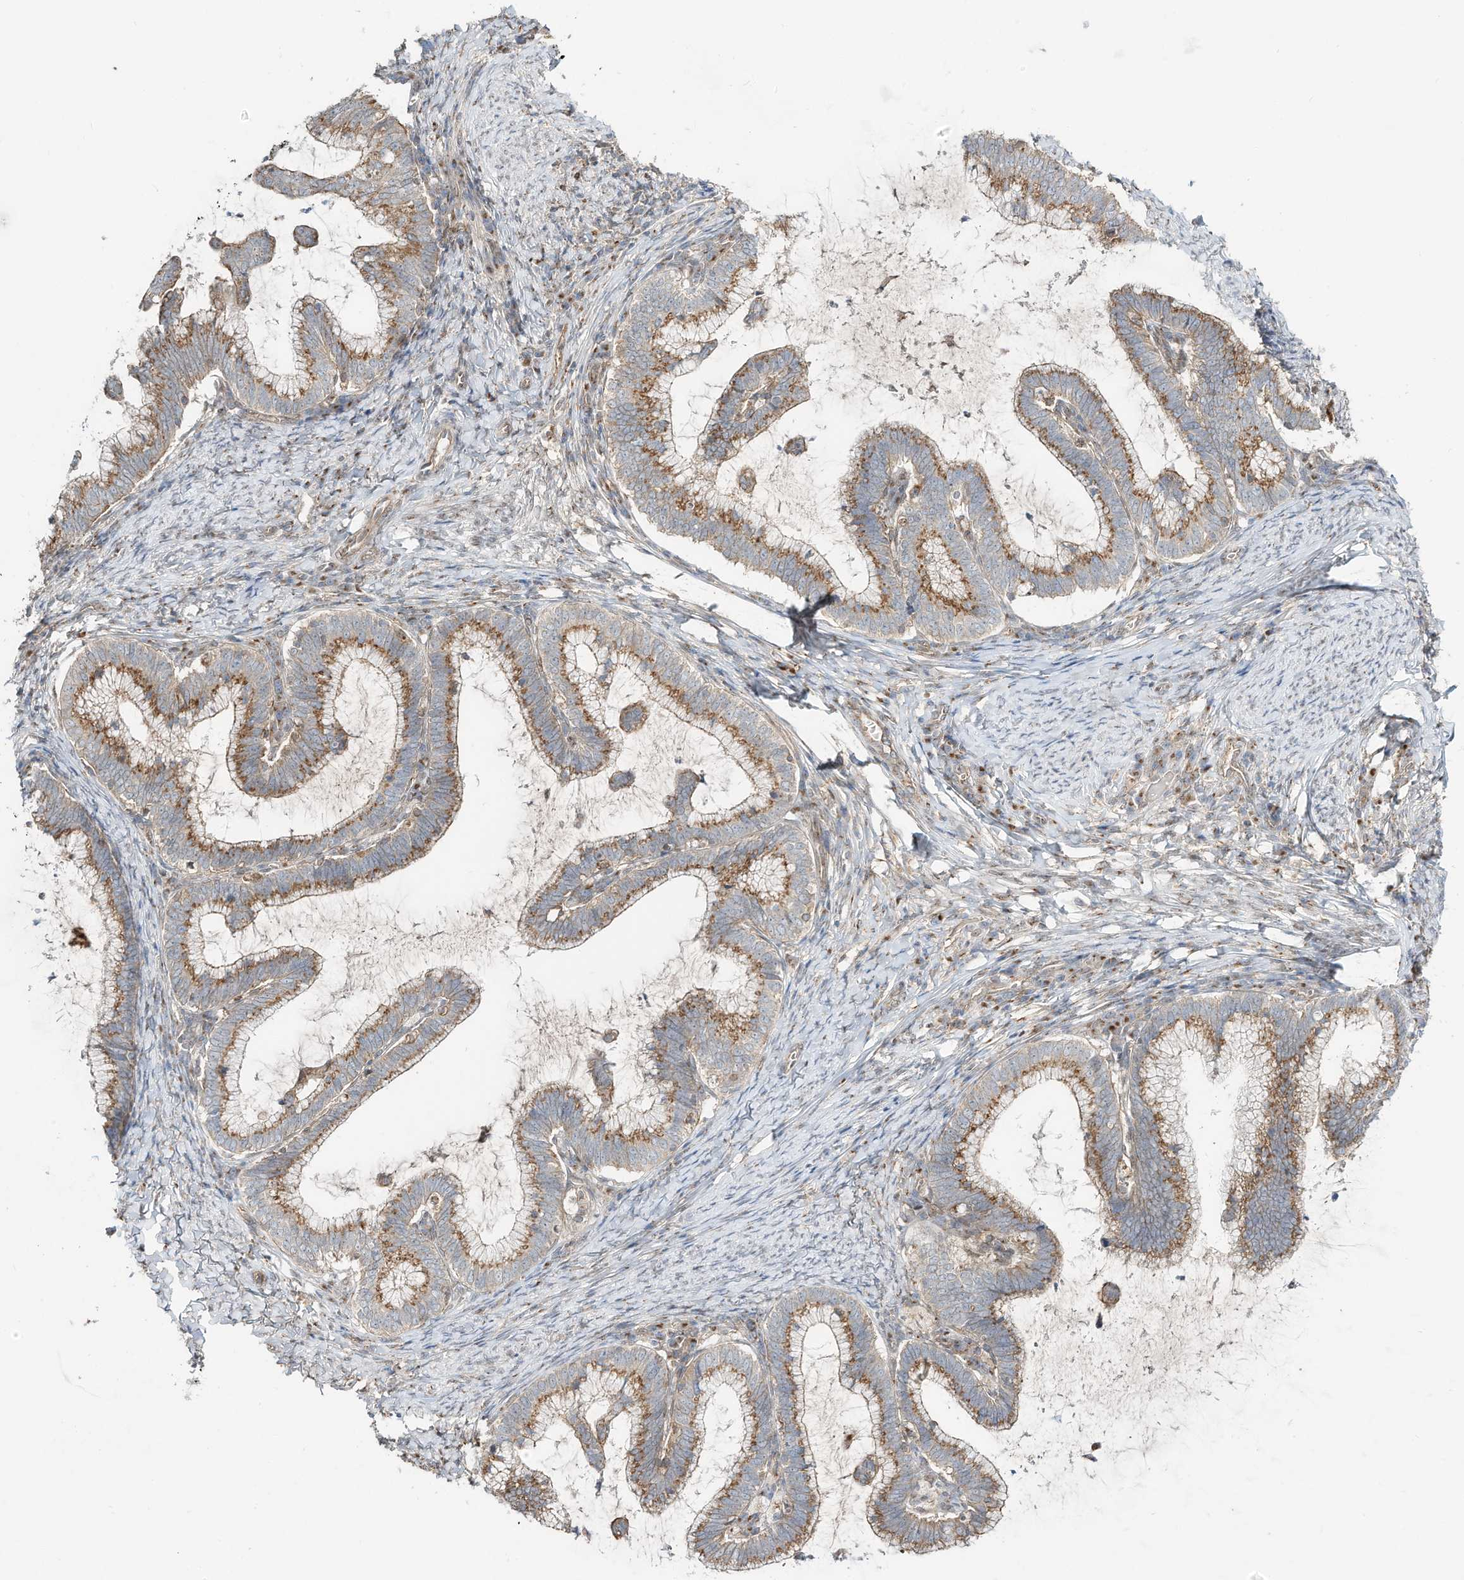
{"staining": {"intensity": "moderate", "quantity": ">75%", "location": "cytoplasmic/membranous"}, "tissue": "cervical cancer", "cell_type": "Tumor cells", "image_type": "cancer", "snomed": [{"axis": "morphology", "description": "Adenocarcinoma, NOS"}, {"axis": "topography", "description": "Cervix"}], "caption": "Cervical adenocarcinoma stained with a brown dye shows moderate cytoplasmic/membranous positive positivity in about >75% of tumor cells.", "gene": "CUX1", "patient": {"sex": "female", "age": 36}}